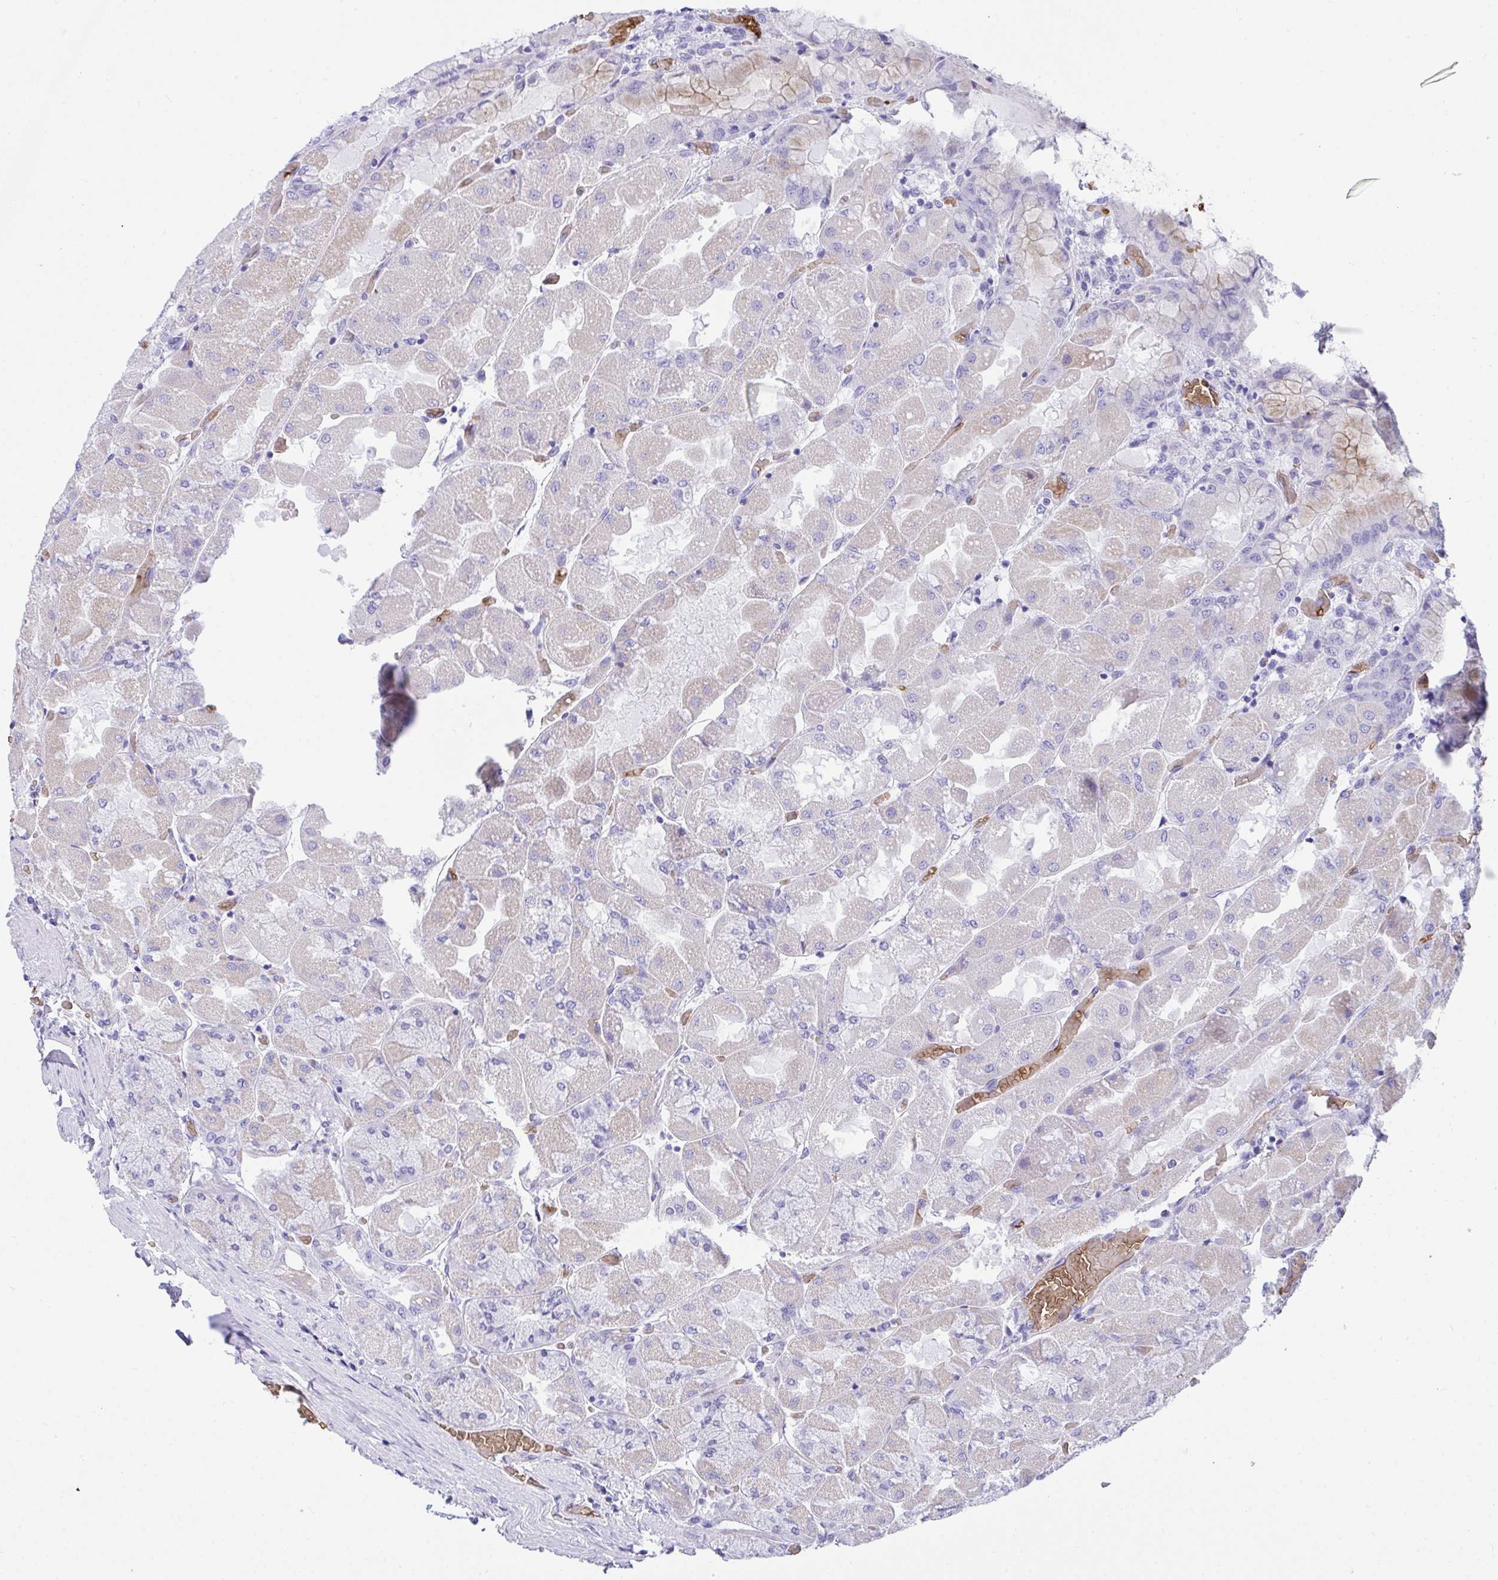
{"staining": {"intensity": "weak", "quantity": "<25%", "location": "cytoplasmic/membranous"}, "tissue": "stomach", "cell_type": "Glandular cells", "image_type": "normal", "snomed": [{"axis": "morphology", "description": "Normal tissue, NOS"}, {"axis": "topography", "description": "Stomach"}], "caption": "High power microscopy image of an immunohistochemistry photomicrograph of normal stomach, revealing no significant staining in glandular cells.", "gene": "ANK1", "patient": {"sex": "female", "age": 61}}